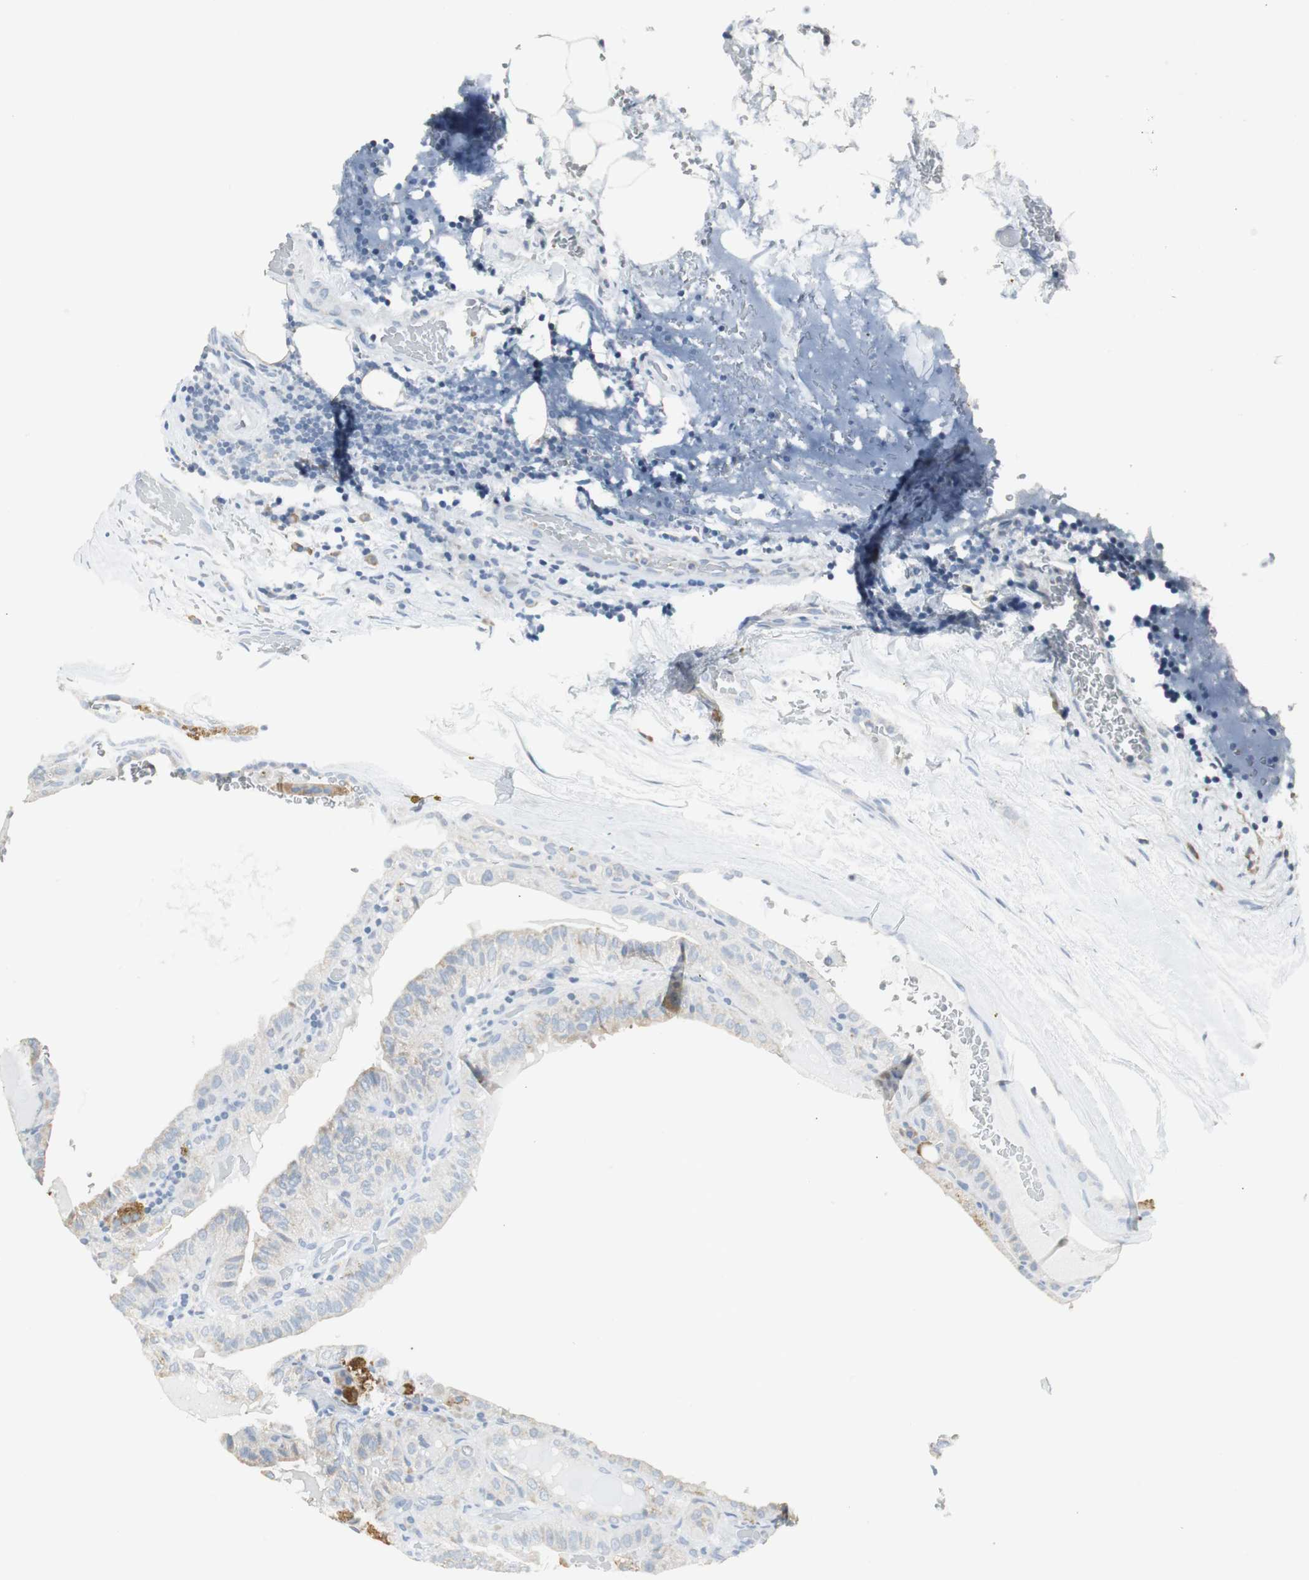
{"staining": {"intensity": "weak", "quantity": "25%-75%", "location": "cytoplasmic/membranous"}, "tissue": "thyroid cancer", "cell_type": "Tumor cells", "image_type": "cancer", "snomed": [{"axis": "morphology", "description": "Papillary adenocarcinoma, NOS"}, {"axis": "topography", "description": "Thyroid gland"}], "caption": "A brown stain highlights weak cytoplasmic/membranous staining of a protein in human thyroid cancer tumor cells.", "gene": "SLC2A5", "patient": {"sex": "male", "age": 77}}